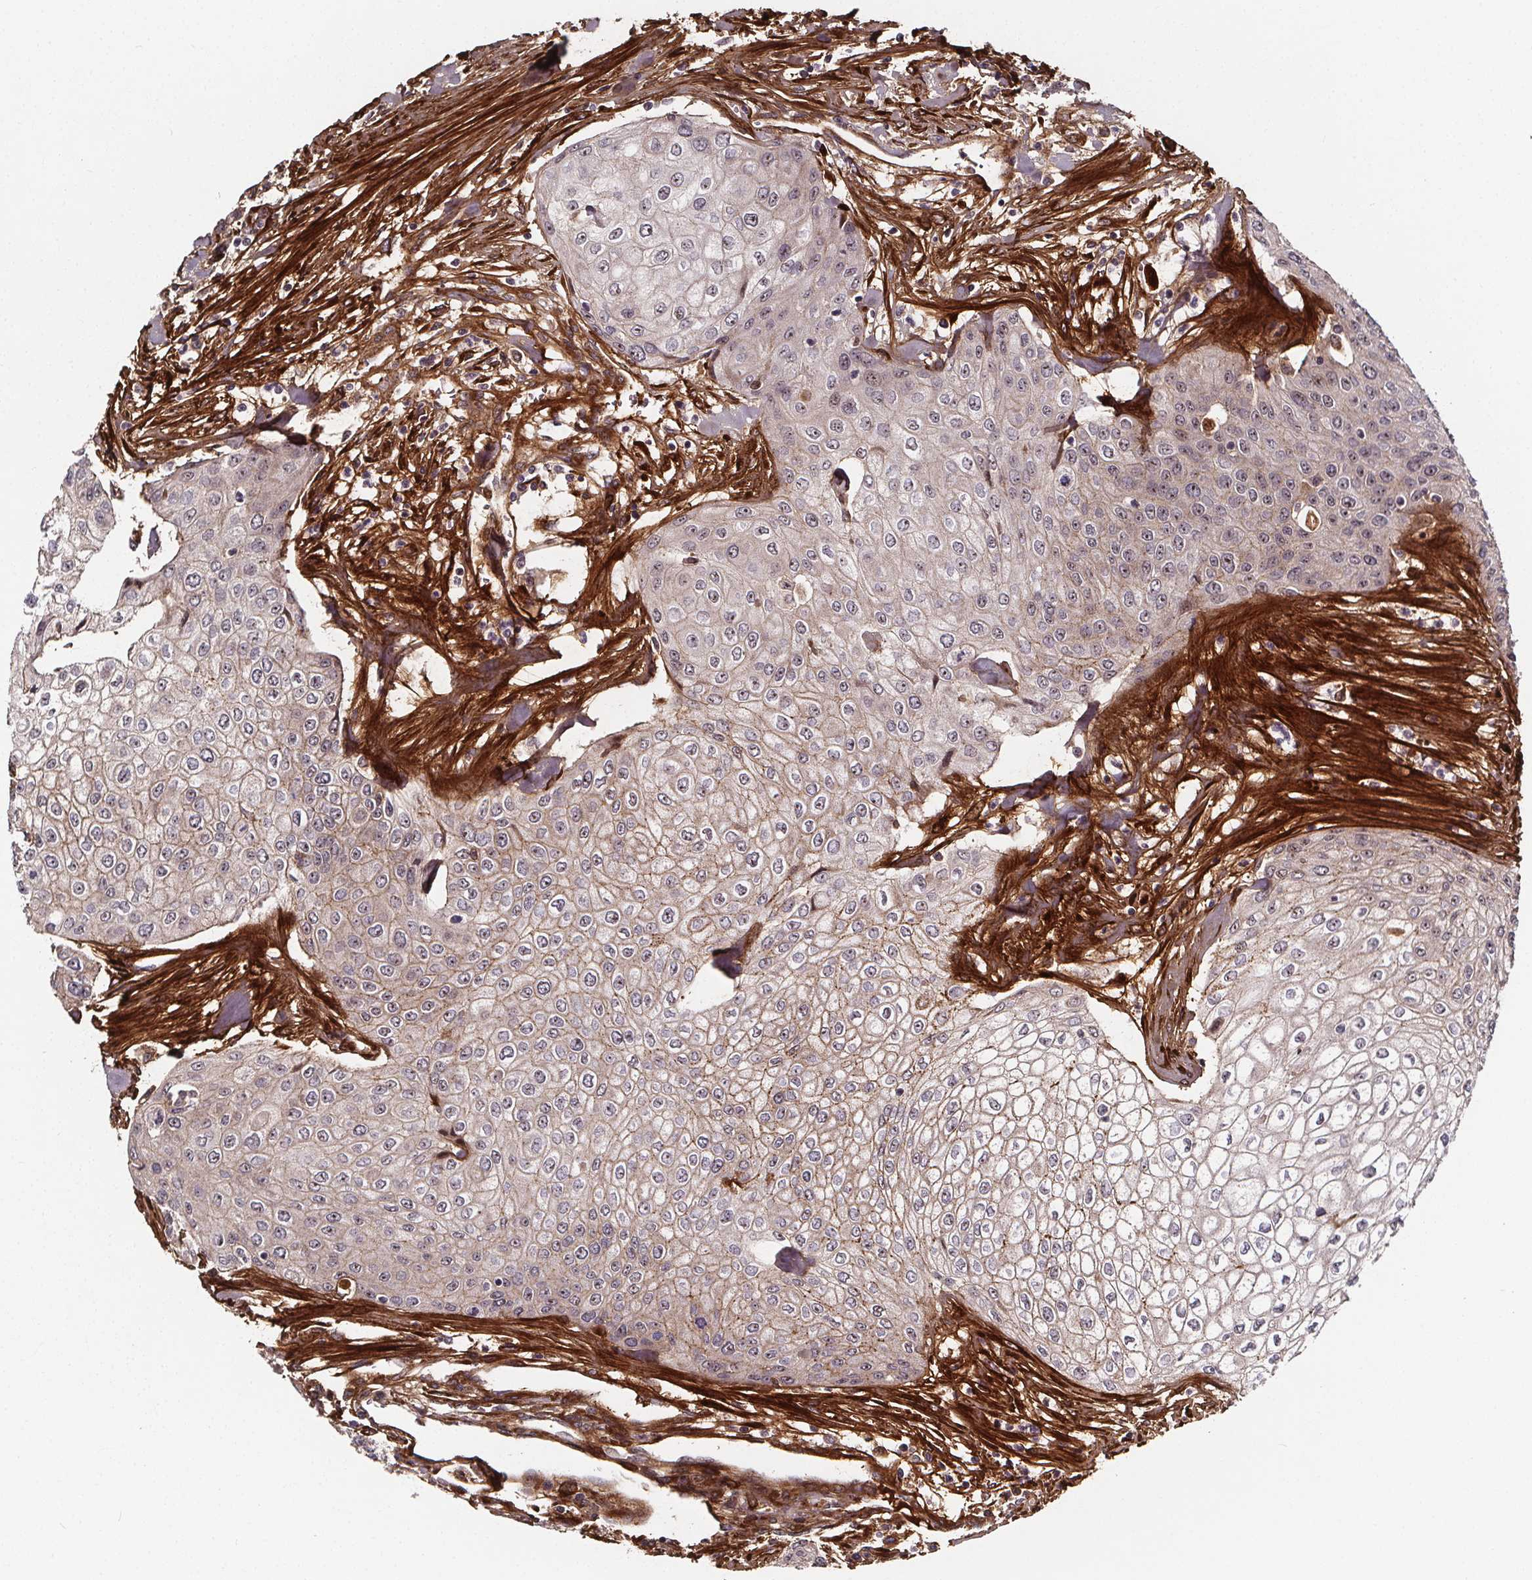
{"staining": {"intensity": "negative", "quantity": "none", "location": "none"}, "tissue": "urothelial cancer", "cell_type": "Tumor cells", "image_type": "cancer", "snomed": [{"axis": "morphology", "description": "Urothelial carcinoma, High grade"}, {"axis": "topography", "description": "Urinary bladder"}], "caption": "An immunohistochemistry micrograph of urothelial cancer is shown. There is no staining in tumor cells of urothelial cancer. Nuclei are stained in blue.", "gene": "AEBP1", "patient": {"sex": "male", "age": 62}}